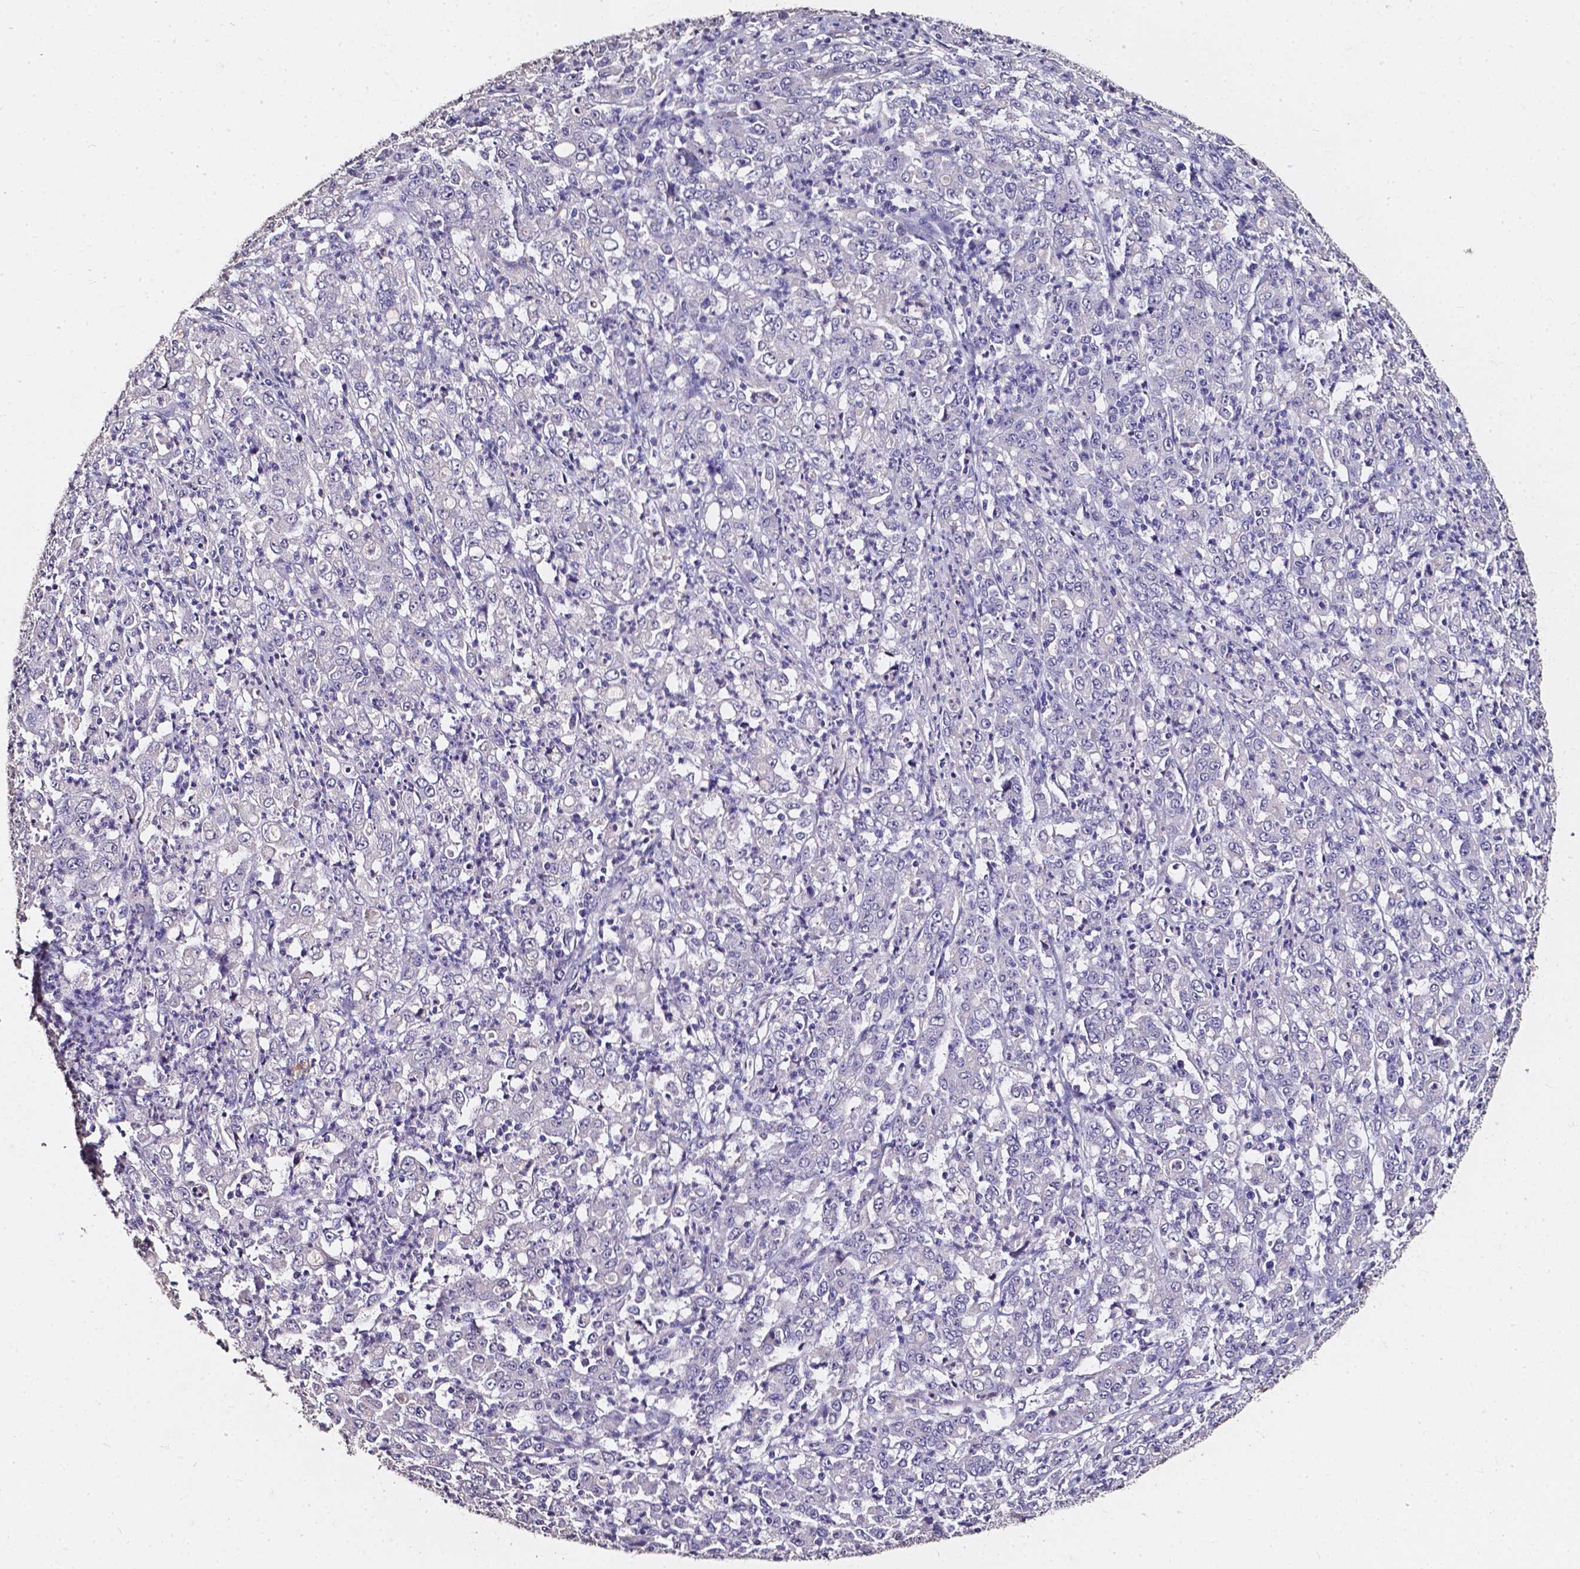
{"staining": {"intensity": "negative", "quantity": "none", "location": "none"}, "tissue": "stomach cancer", "cell_type": "Tumor cells", "image_type": "cancer", "snomed": [{"axis": "morphology", "description": "Adenocarcinoma, NOS"}, {"axis": "topography", "description": "Stomach, lower"}], "caption": "DAB immunohistochemical staining of adenocarcinoma (stomach) reveals no significant positivity in tumor cells.", "gene": "AKR1B10", "patient": {"sex": "female", "age": 71}}